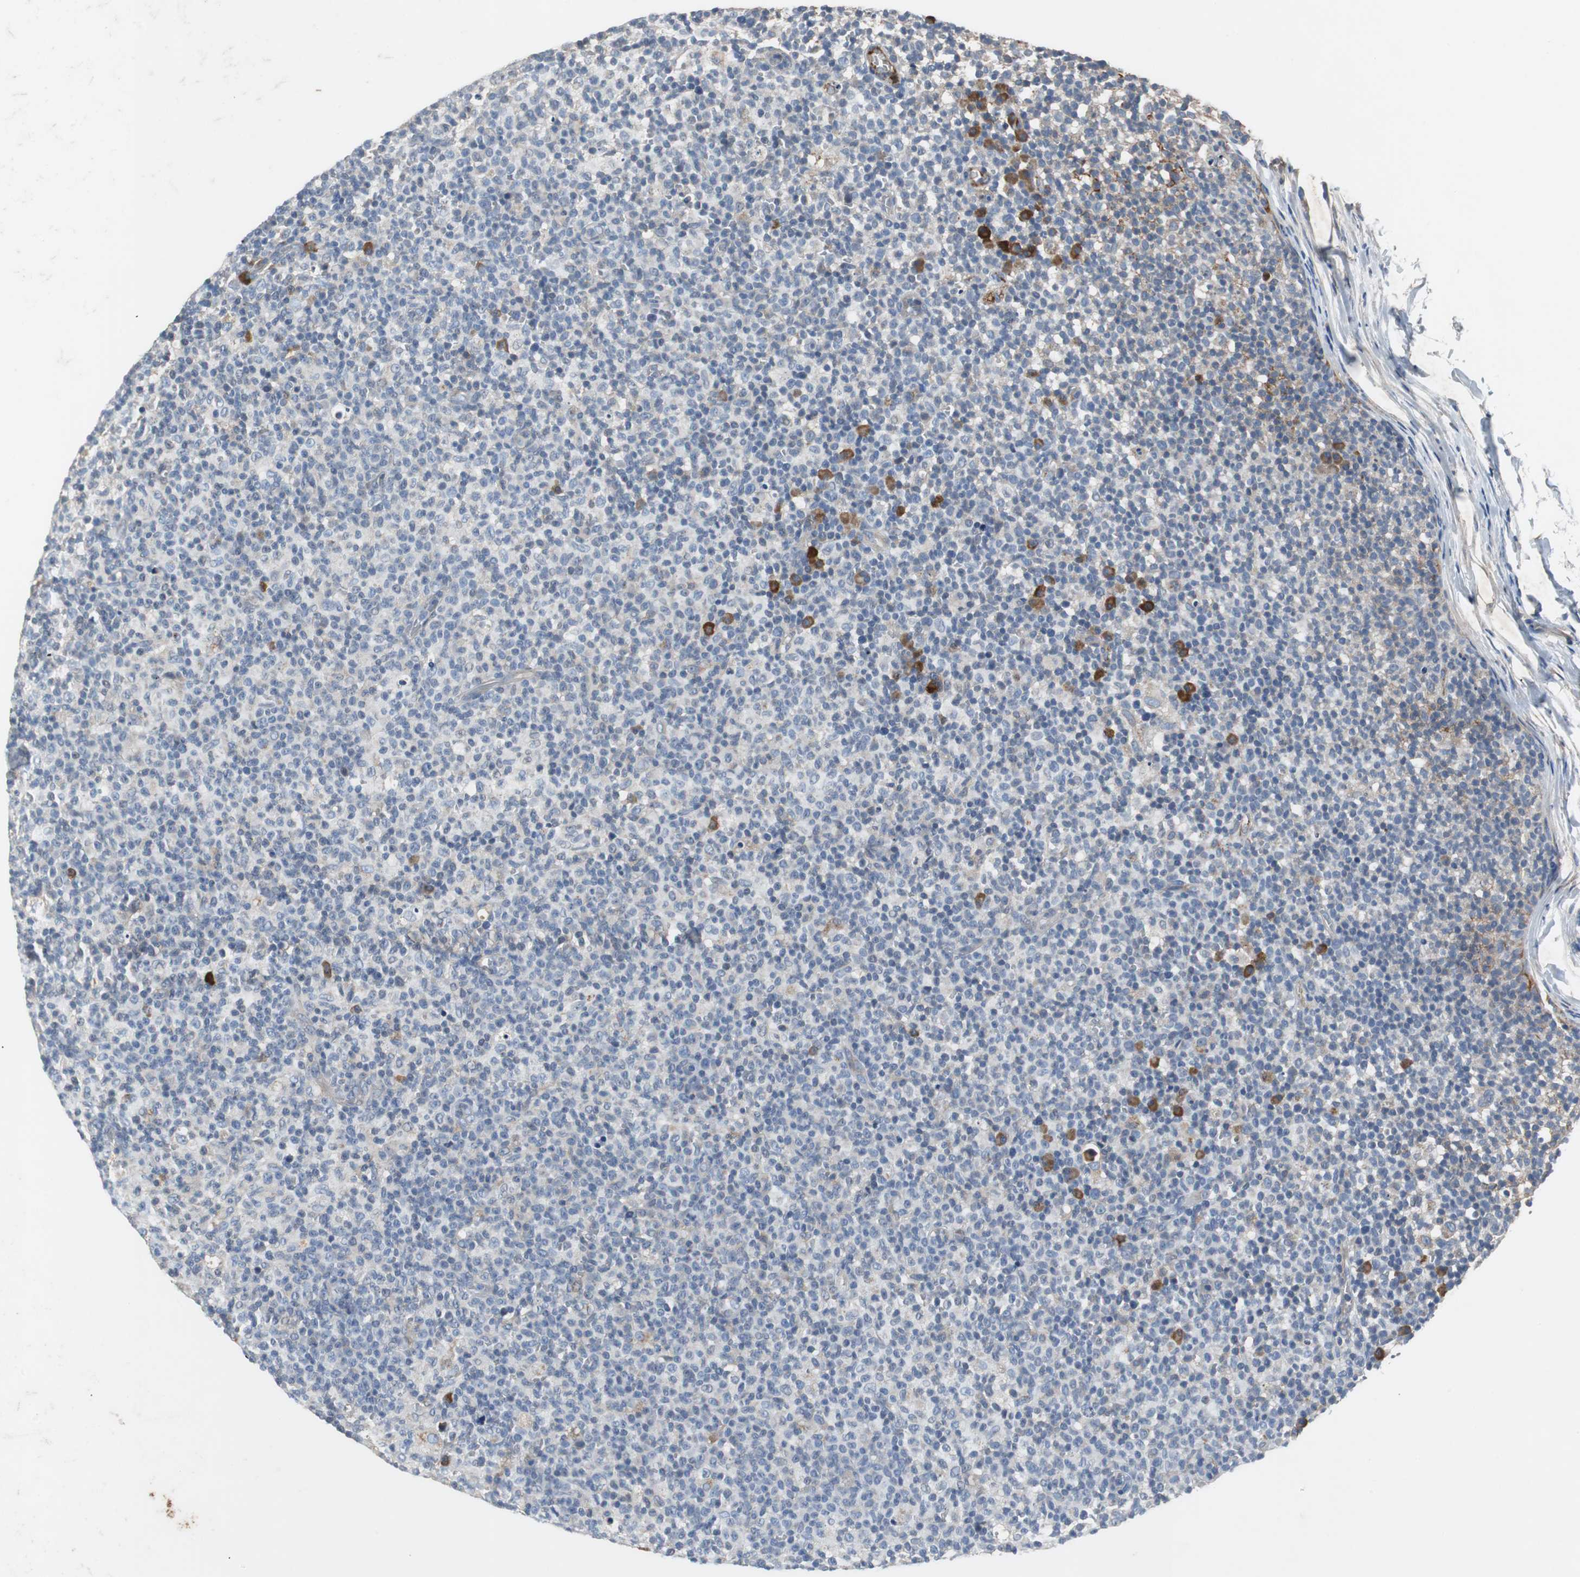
{"staining": {"intensity": "weak", "quantity": "<25%", "location": "cytoplasmic/membranous"}, "tissue": "lymph node", "cell_type": "Germinal center cells", "image_type": "normal", "snomed": [{"axis": "morphology", "description": "Normal tissue, NOS"}, {"axis": "morphology", "description": "Inflammation, NOS"}, {"axis": "topography", "description": "Lymph node"}], "caption": "Germinal center cells show no significant expression in normal lymph node. (Immunohistochemistry (ihc), brightfield microscopy, high magnification).", "gene": "SORT1", "patient": {"sex": "male", "age": 55}}